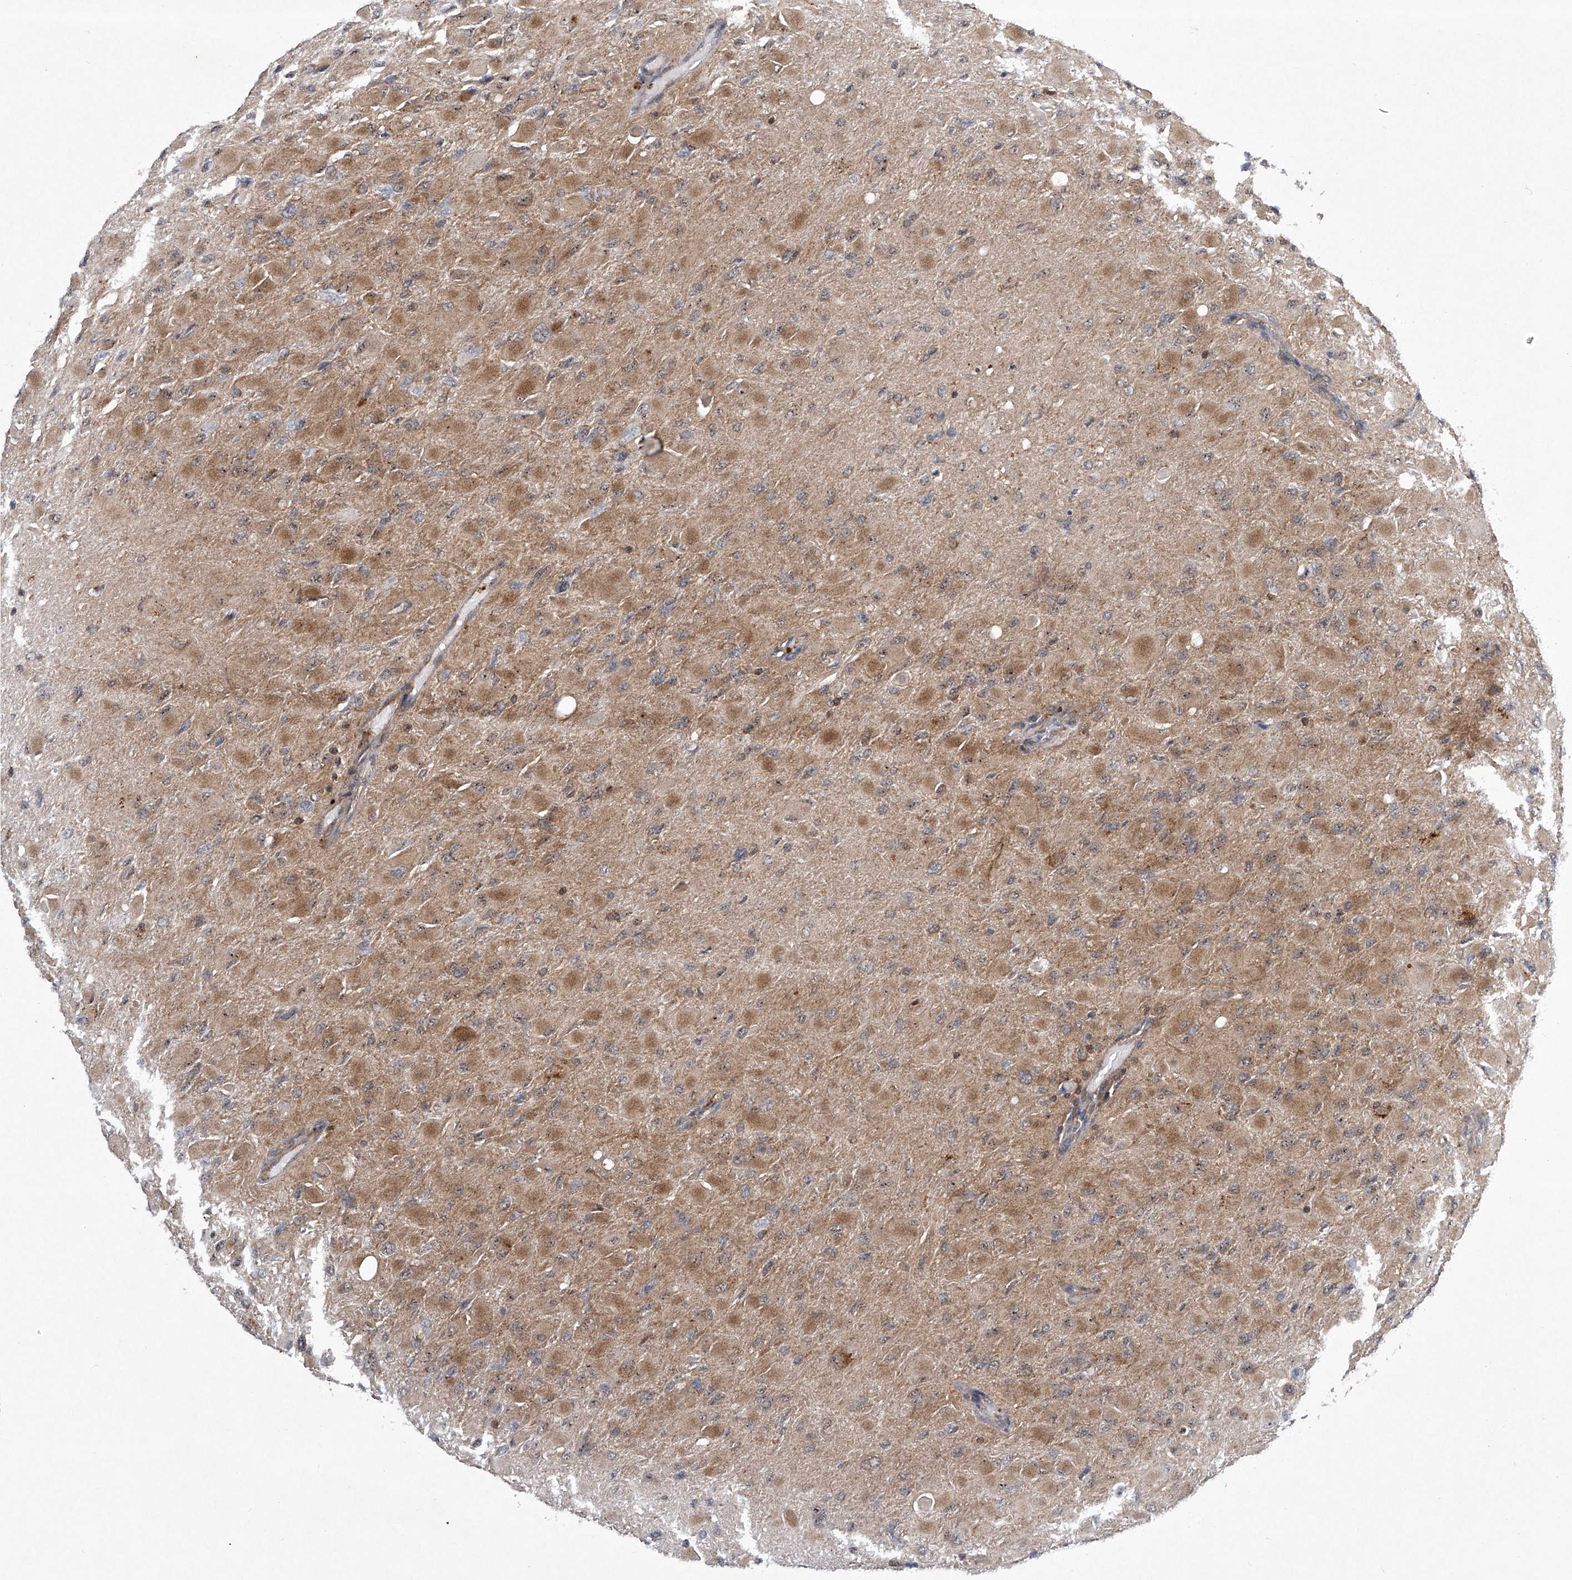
{"staining": {"intensity": "weak", "quantity": "25%-75%", "location": "cytoplasmic/membranous,nuclear"}, "tissue": "glioma", "cell_type": "Tumor cells", "image_type": "cancer", "snomed": [{"axis": "morphology", "description": "Glioma, malignant, High grade"}, {"axis": "topography", "description": "Cerebral cortex"}], "caption": "Immunohistochemistry image of glioma stained for a protein (brown), which exhibits low levels of weak cytoplasmic/membranous and nuclear positivity in approximately 25%-75% of tumor cells.", "gene": "CISH", "patient": {"sex": "female", "age": 36}}